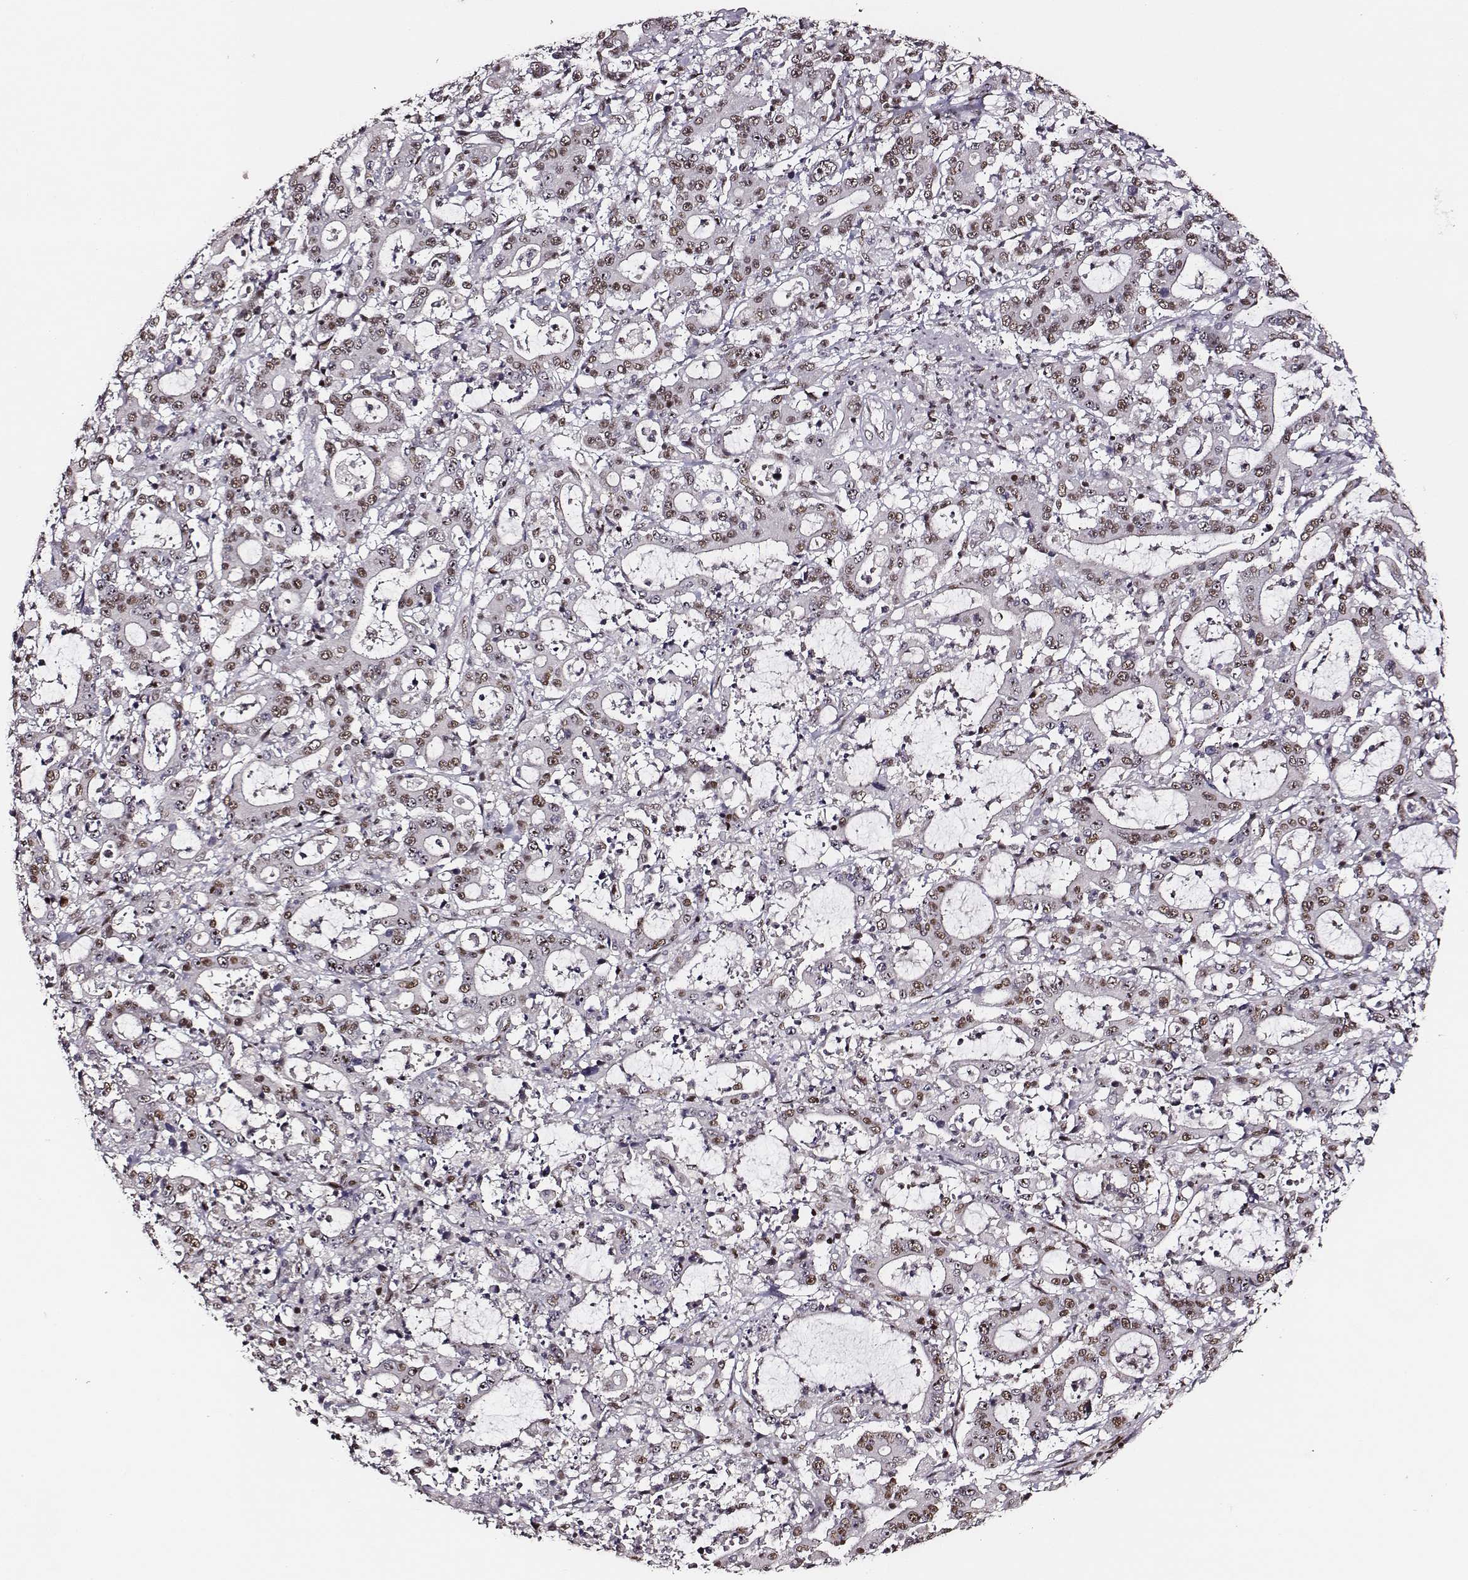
{"staining": {"intensity": "moderate", "quantity": ">75%", "location": "nuclear"}, "tissue": "stomach cancer", "cell_type": "Tumor cells", "image_type": "cancer", "snomed": [{"axis": "morphology", "description": "Adenocarcinoma, NOS"}, {"axis": "topography", "description": "Stomach, upper"}], "caption": "DAB immunohistochemical staining of stomach cancer (adenocarcinoma) displays moderate nuclear protein positivity in approximately >75% of tumor cells.", "gene": "PPARA", "patient": {"sex": "male", "age": 68}}